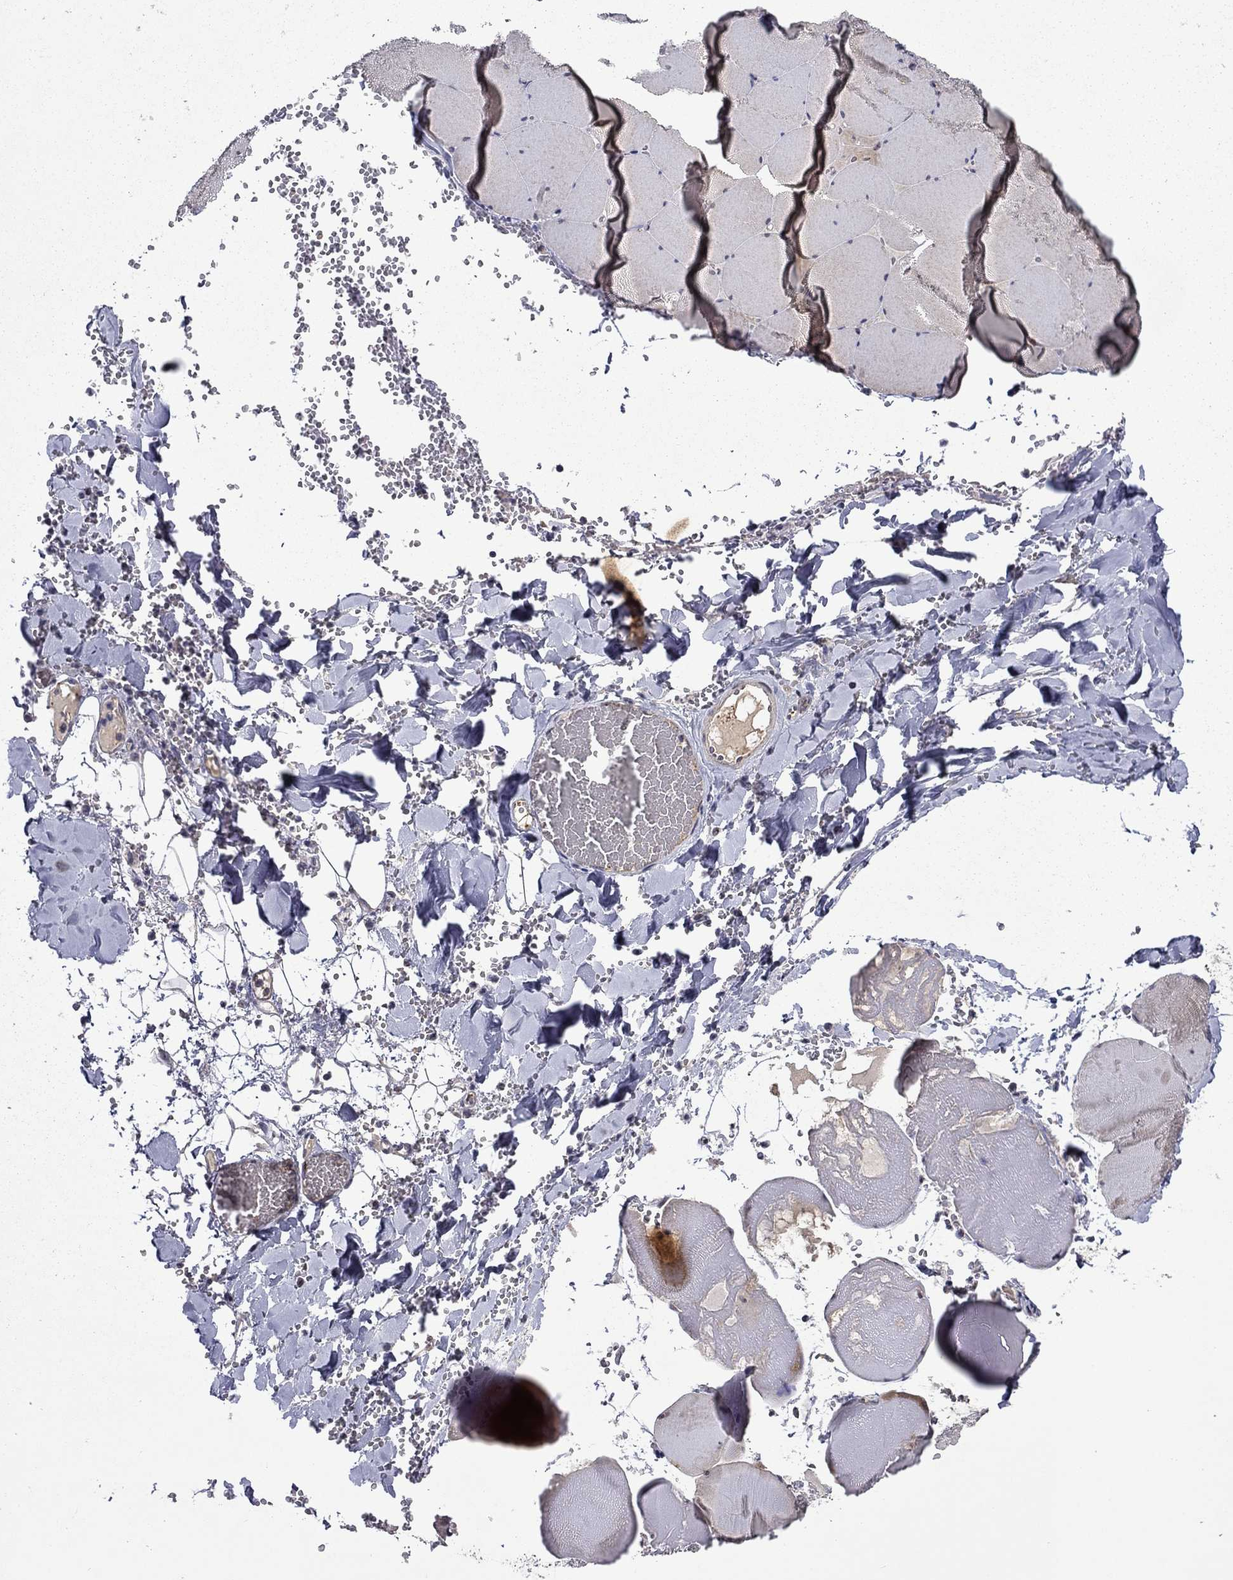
{"staining": {"intensity": "moderate", "quantity": "<25%", "location": "cytoplasmic/membranous"}, "tissue": "skeletal muscle", "cell_type": "Myocytes", "image_type": "normal", "snomed": [{"axis": "morphology", "description": "Normal tissue, NOS"}, {"axis": "morphology", "description": "Malignant melanoma, Metastatic site"}, {"axis": "topography", "description": "Skeletal muscle"}], "caption": "Protein staining by immunohistochemistry (IHC) exhibits moderate cytoplasmic/membranous staining in about <25% of myocytes in unremarkable skeletal muscle.", "gene": "SLITRK1", "patient": {"sex": "male", "age": 50}}